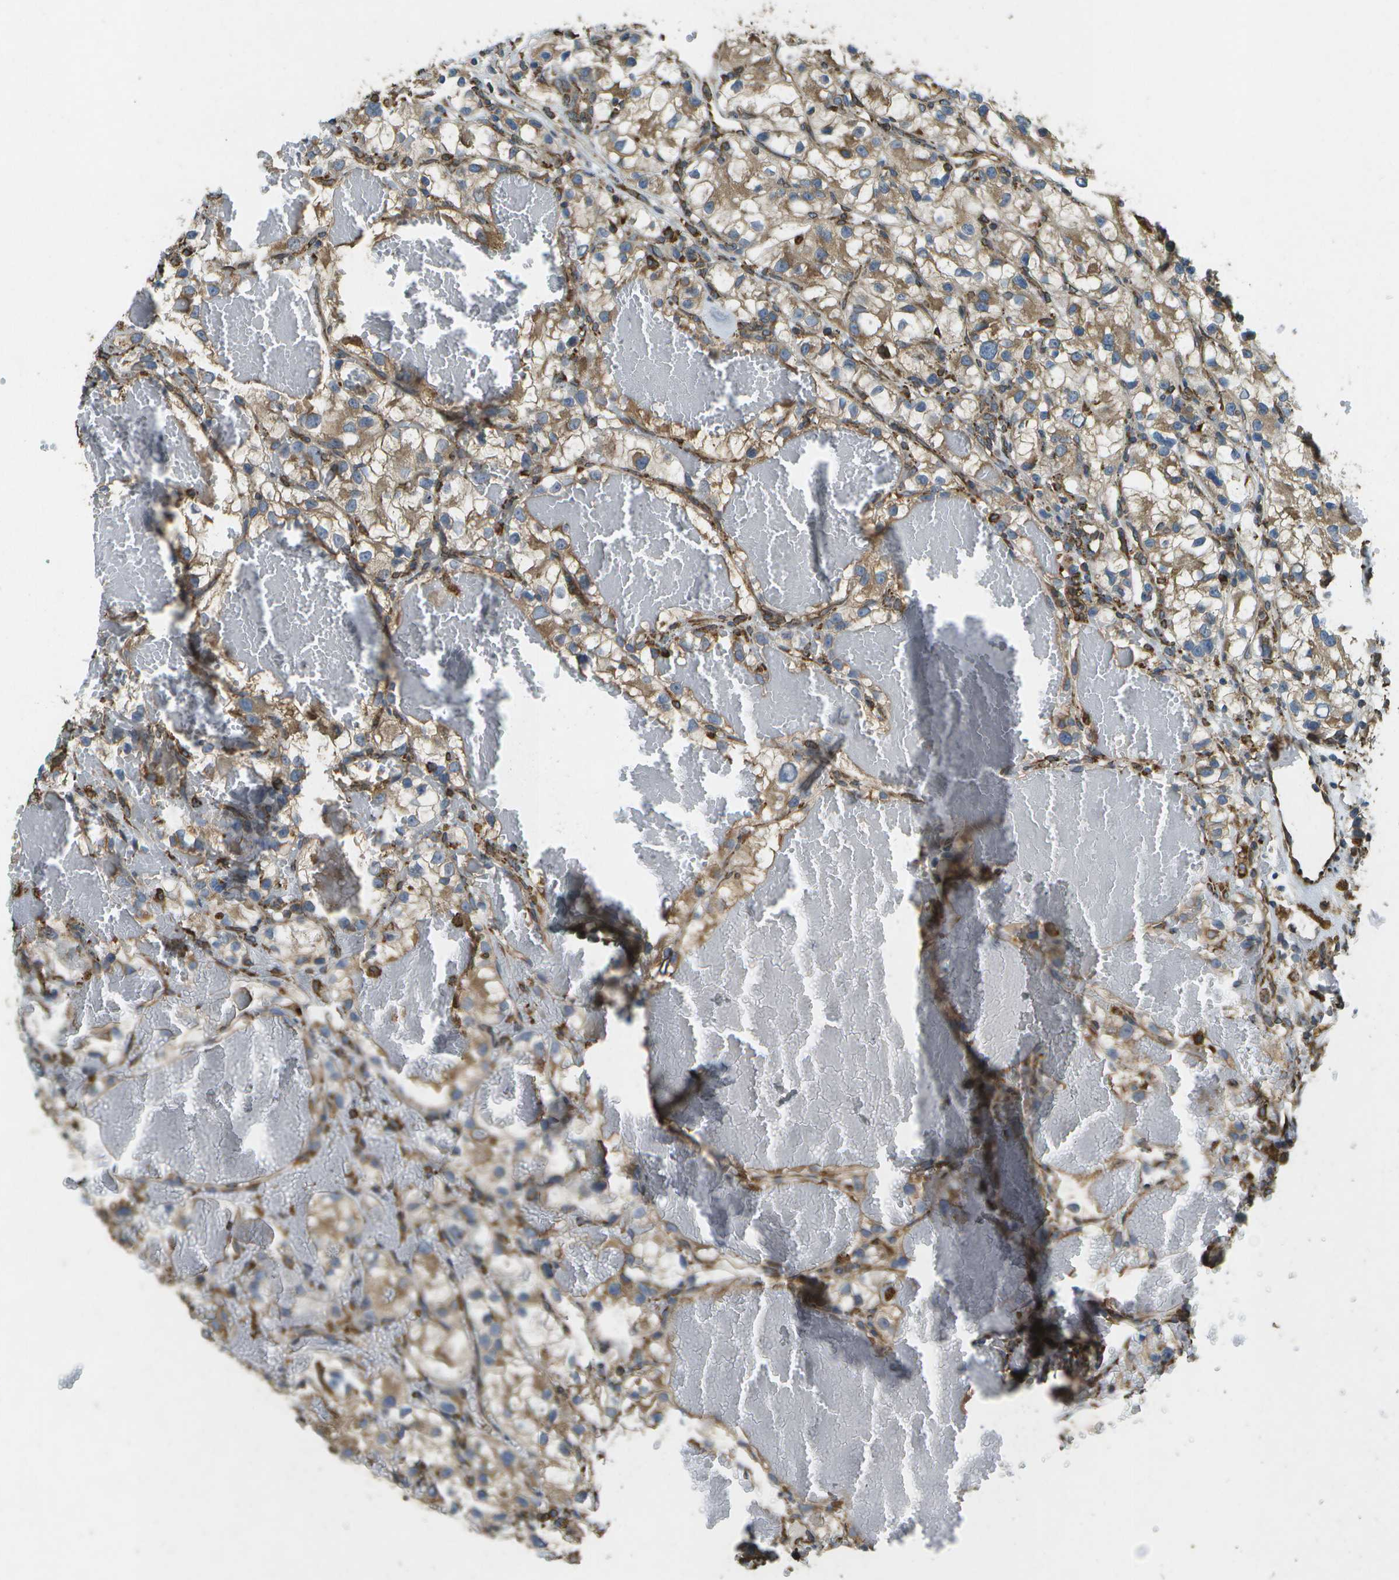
{"staining": {"intensity": "moderate", "quantity": "<25%", "location": "cytoplasmic/membranous"}, "tissue": "renal cancer", "cell_type": "Tumor cells", "image_type": "cancer", "snomed": [{"axis": "morphology", "description": "Adenocarcinoma, NOS"}, {"axis": "topography", "description": "Kidney"}], "caption": "Adenocarcinoma (renal) was stained to show a protein in brown. There is low levels of moderate cytoplasmic/membranous positivity in about <25% of tumor cells.", "gene": "PDIA4", "patient": {"sex": "female", "age": 57}}